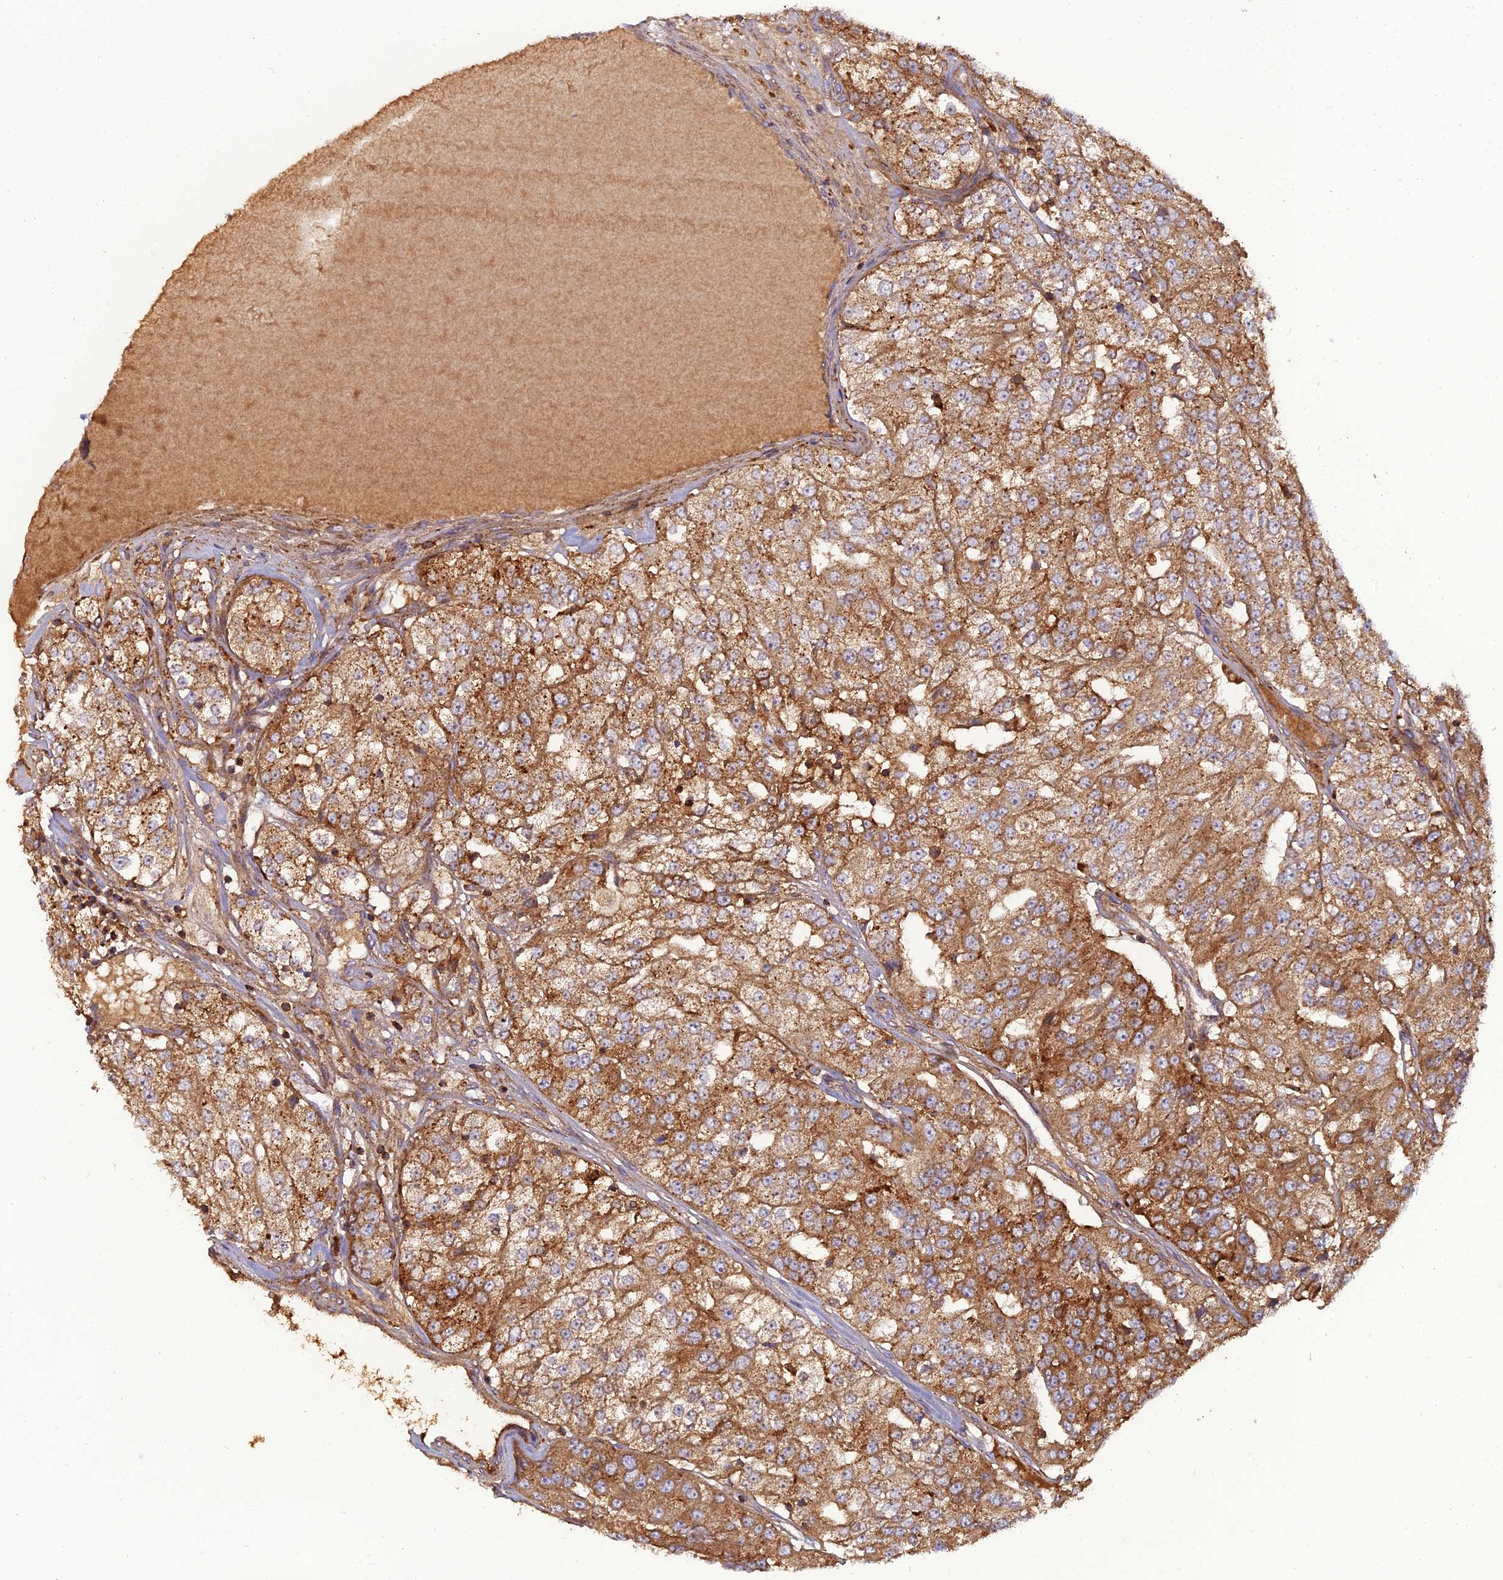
{"staining": {"intensity": "moderate", "quantity": ">75%", "location": "cytoplasmic/membranous"}, "tissue": "renal cancer", "cell_type": "Tumor cells", "image_type": "cancer", "snomed": [{"axis": "morphology", "description": "Adenocarcinoma, NOS"}, {"axis": "topography", "description": "Kidney"}], "caption": "Protein expression analysis of renal cancer (adenocarcinoma) exhibits moderate cytoplasmic/membranous staining in about >75% of tumor cells. The protein of interest is stained brown, and the nuclei are stained in blue (DAB IHC with brightfield microscopy, high magnification).", "gene": "LNPEP", "patient": {"sex": "female", "age": 63}}